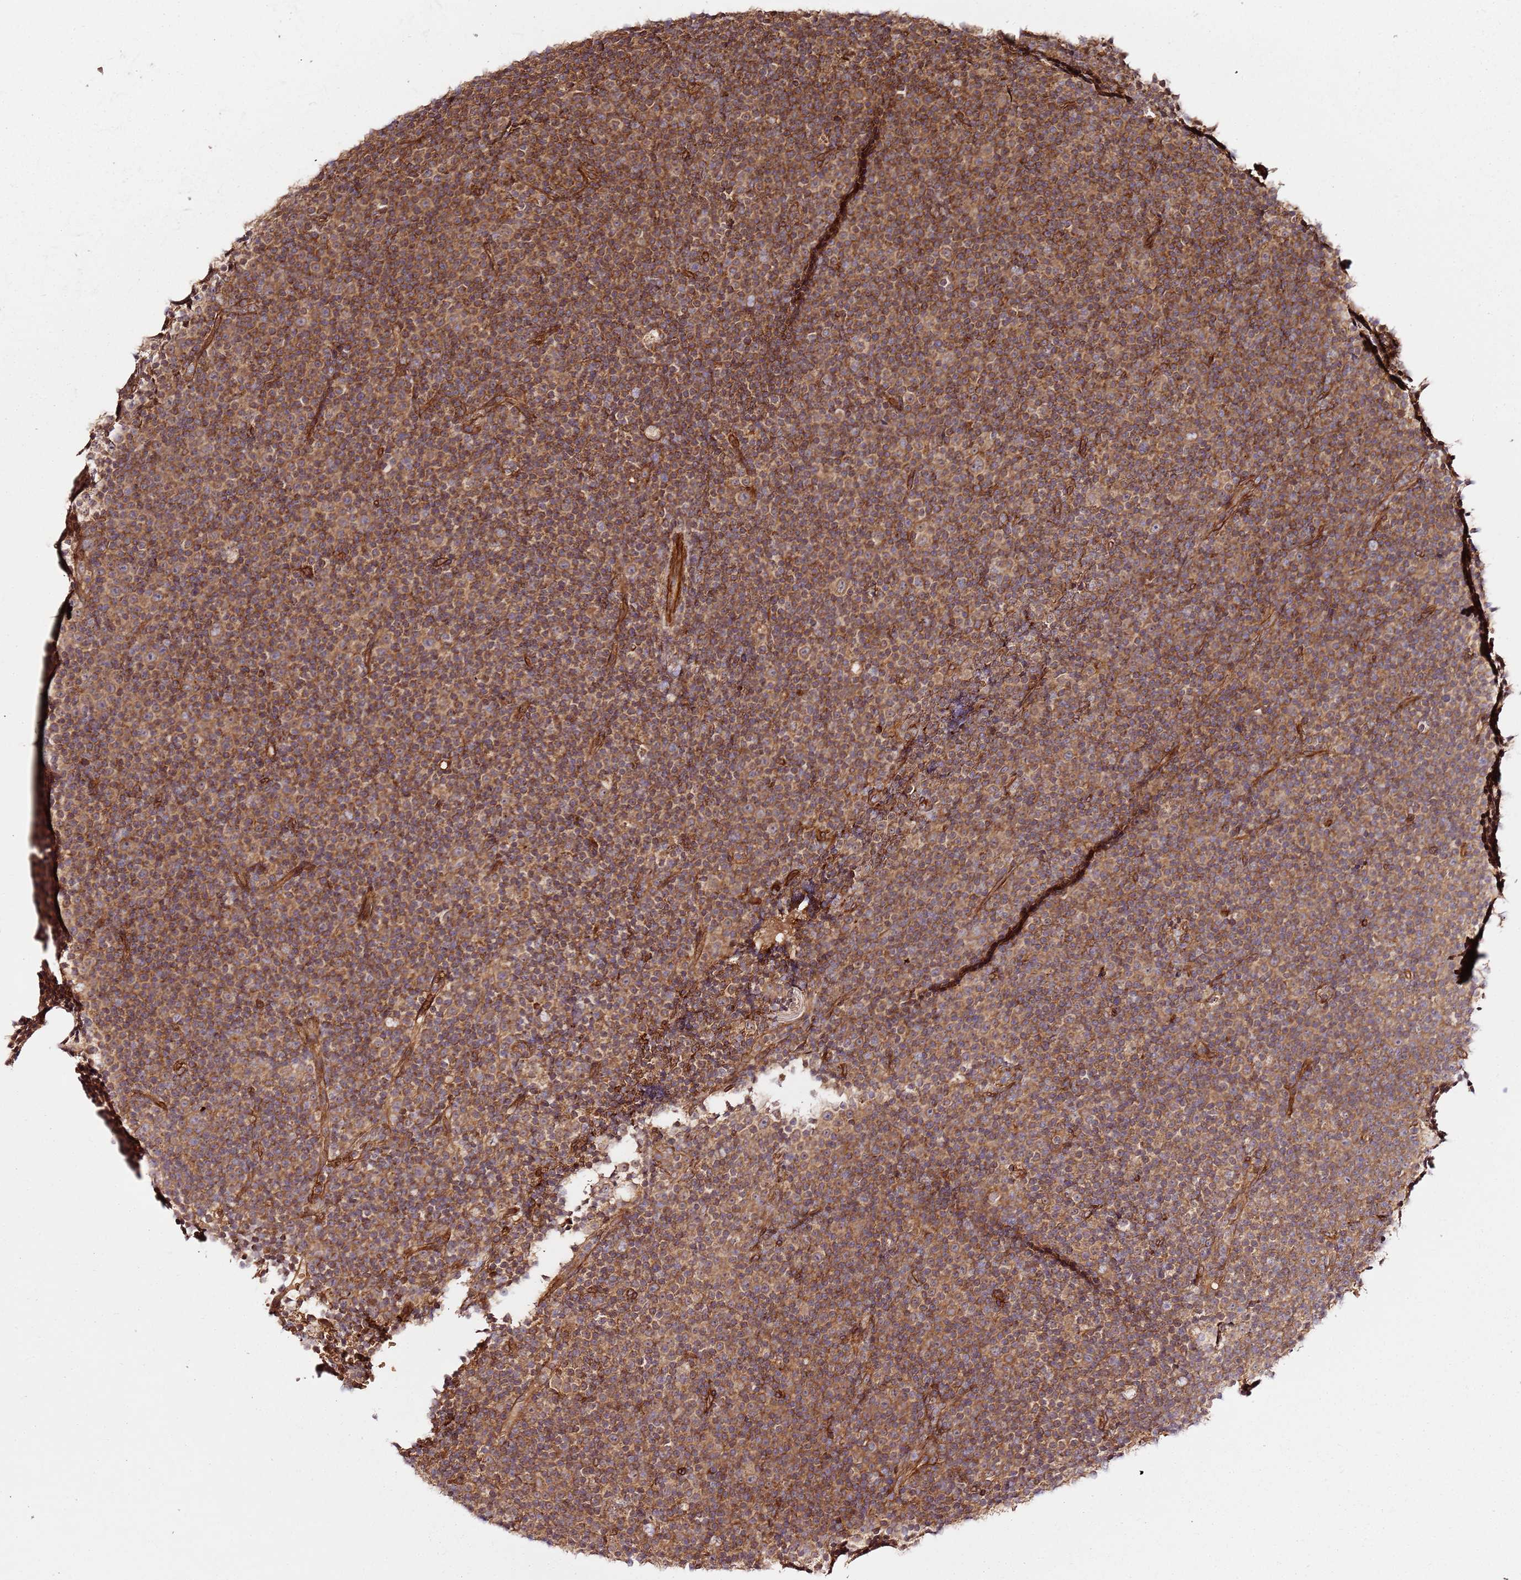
{"staining": {"intensity": "strong", "quantity": ">75%", "location": "cytoplasmic/membranous"}, "tissue": "lymphoma", "cell_type": "Tumor cells", "image_type": "cancer", "snomed": [{"axis": "morphology", "description": "Malignant lymphoma, non-Hodgkin's type, Low grade"}, {"axis": "topography", "description": "Lymph node"}], "caption": "This is a histology image of immunohistochemistry staining of low-grade malignant lymphoma, non-Hodgkin's type, which shows strong expression in the cytoplasmic/membranous of tumor cells.", "gene": "TM2D2", "patient": {"sex": "female", "age": 67}}